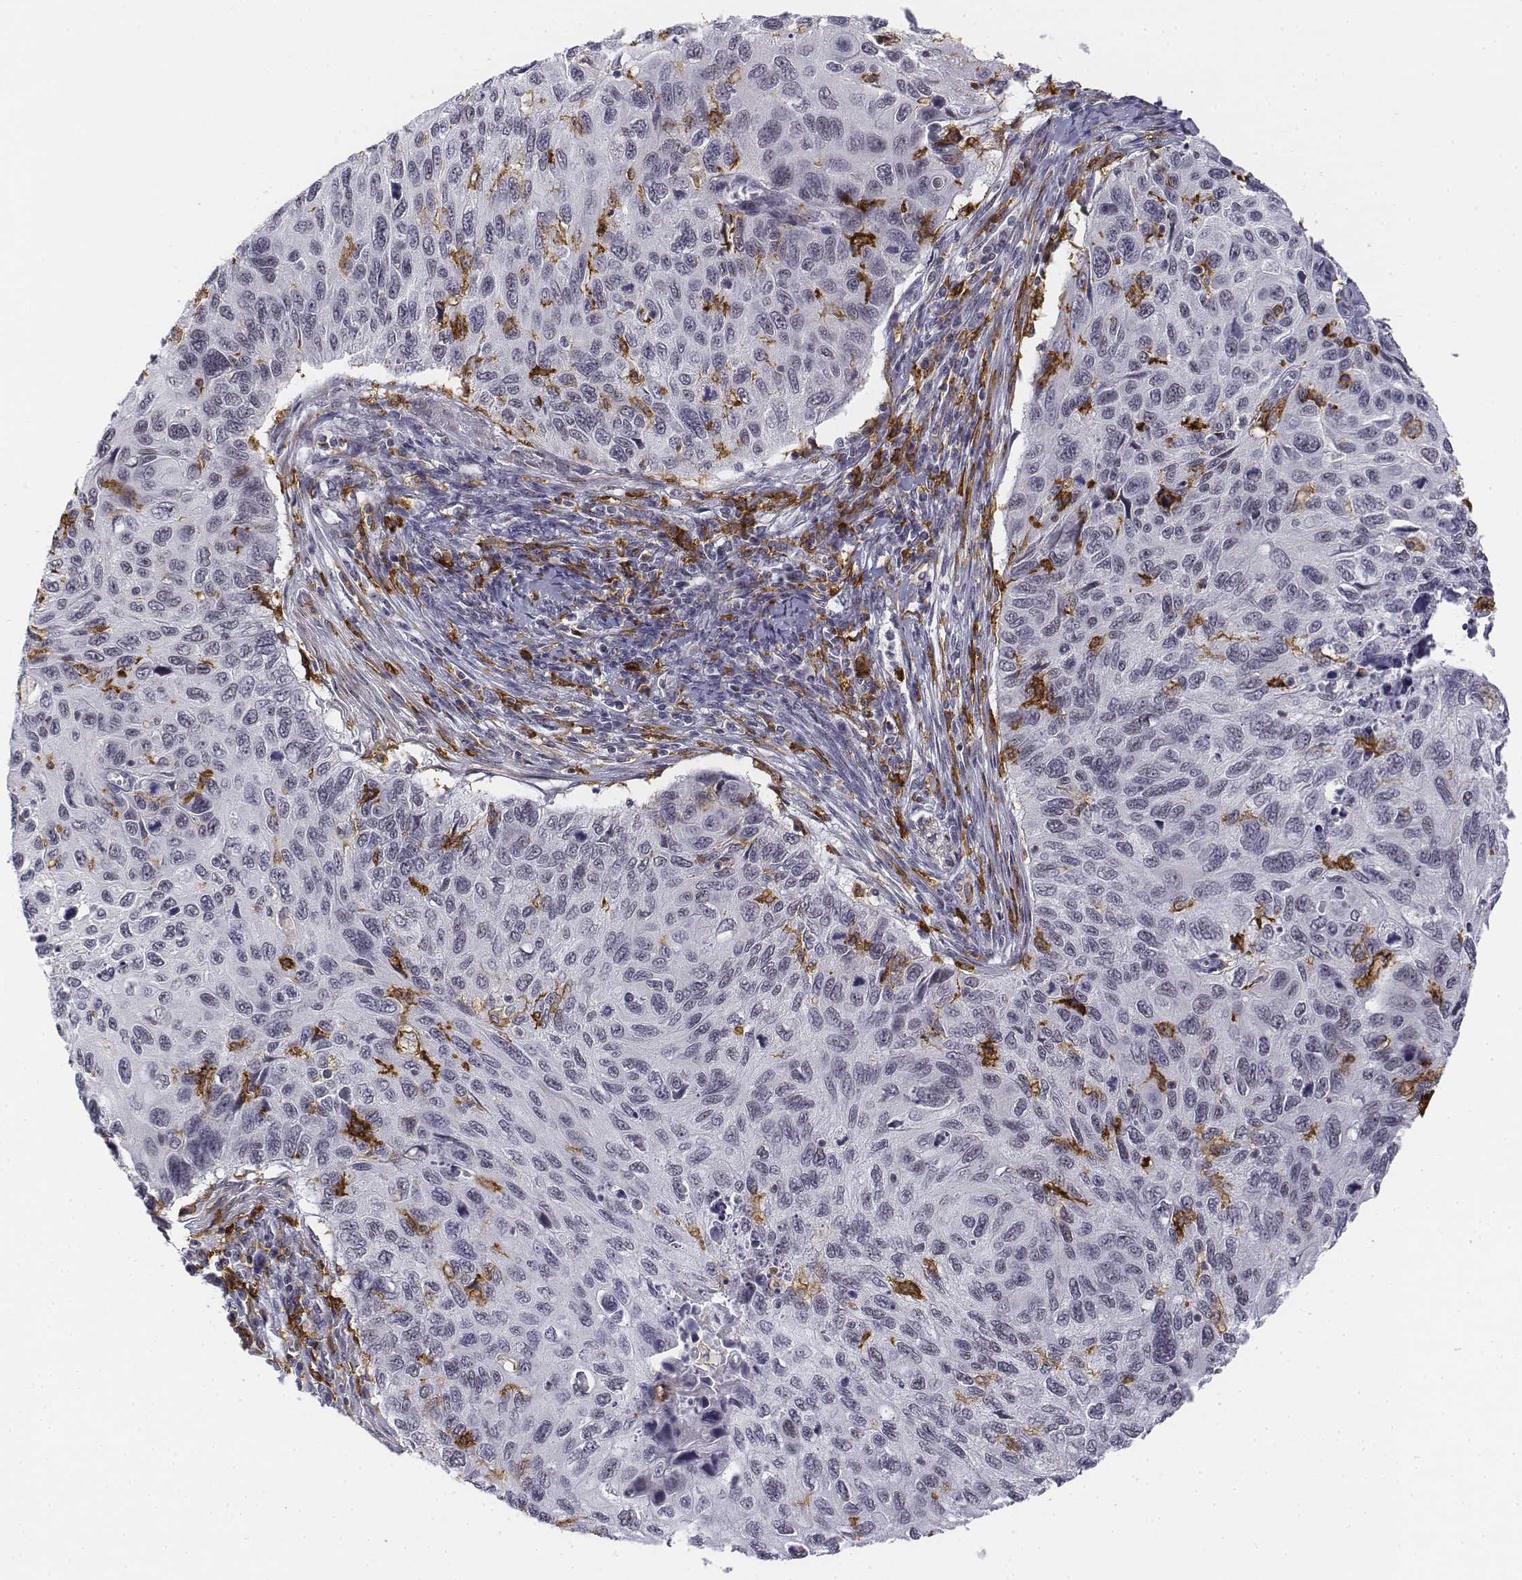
{"staining": {"intensity": "negative", "quantity": "none", "location": "none"}, "tissue": "cervical cancer", "cell_type": "Tumor cells", "image_type": "cancer", "snomed": [{"axis": "morphology", "description": "Squamous cell carcinoma, NOS"}, {"axis": "topography", "description": "Cervix"}], "caption": "This image is of squamous cell carcinoma (cervical) stained with IHC to label a protein in brown with the nuclei are counter-stained blue. There is no expression in tumor cells.", "gene": "CD14", "patient": {"sex": "female", "age": 70}}